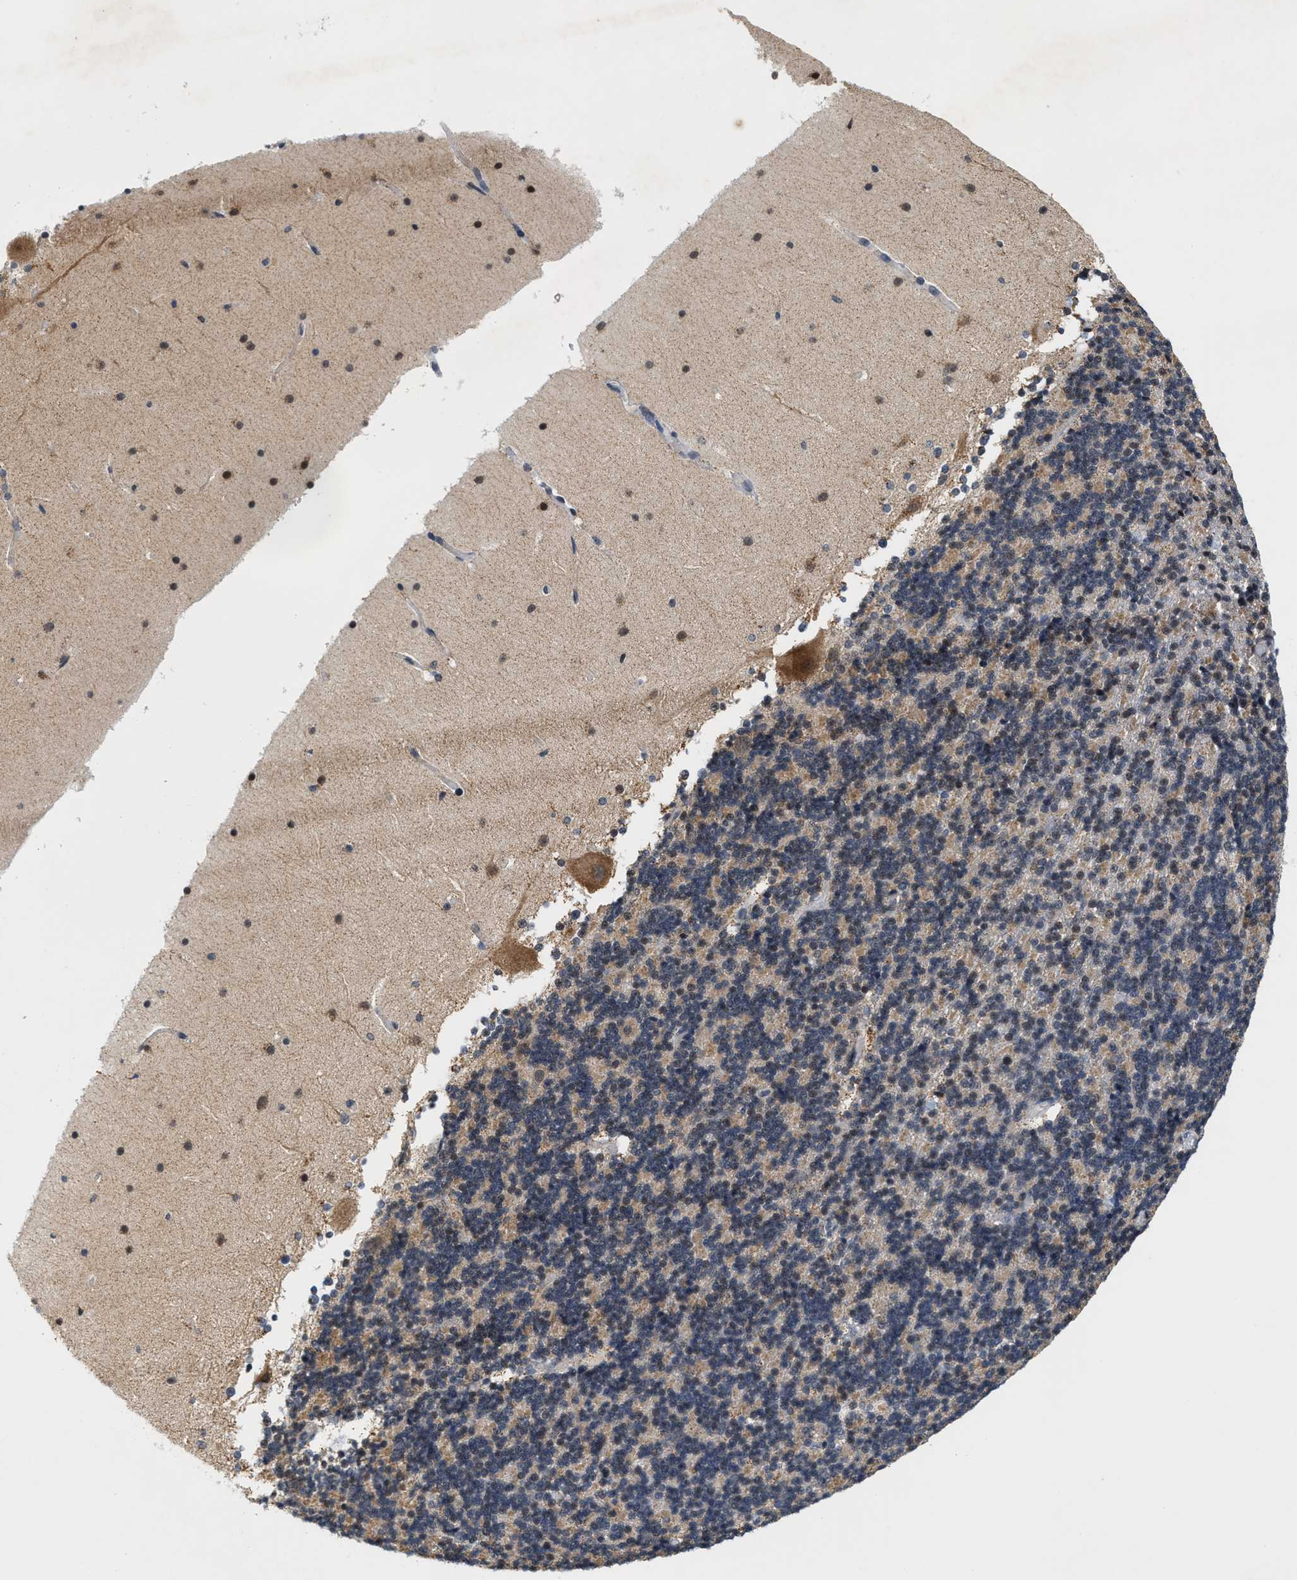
{"staining": {"intensity": "weak", "quantity": "25%-75%", "location": "cytoplasmic/membranous"}, "tissue": "cerebellum", "cell_type": "Cells in granular layer", "image_type": "normal", "snomed": [{"axis": "morphology", "description": "Normal tissue, NOS"}, {"axis": "topography", "description": "Cerebellum"}], "caption": "Unremarkable cerebellum demonstrates weak cytoplasmic/membranous positivity in approximately 25%-75% of cells in granular layer.", "gene": "GIGYF1", "patient": {"sex": "female", "age": 19}}